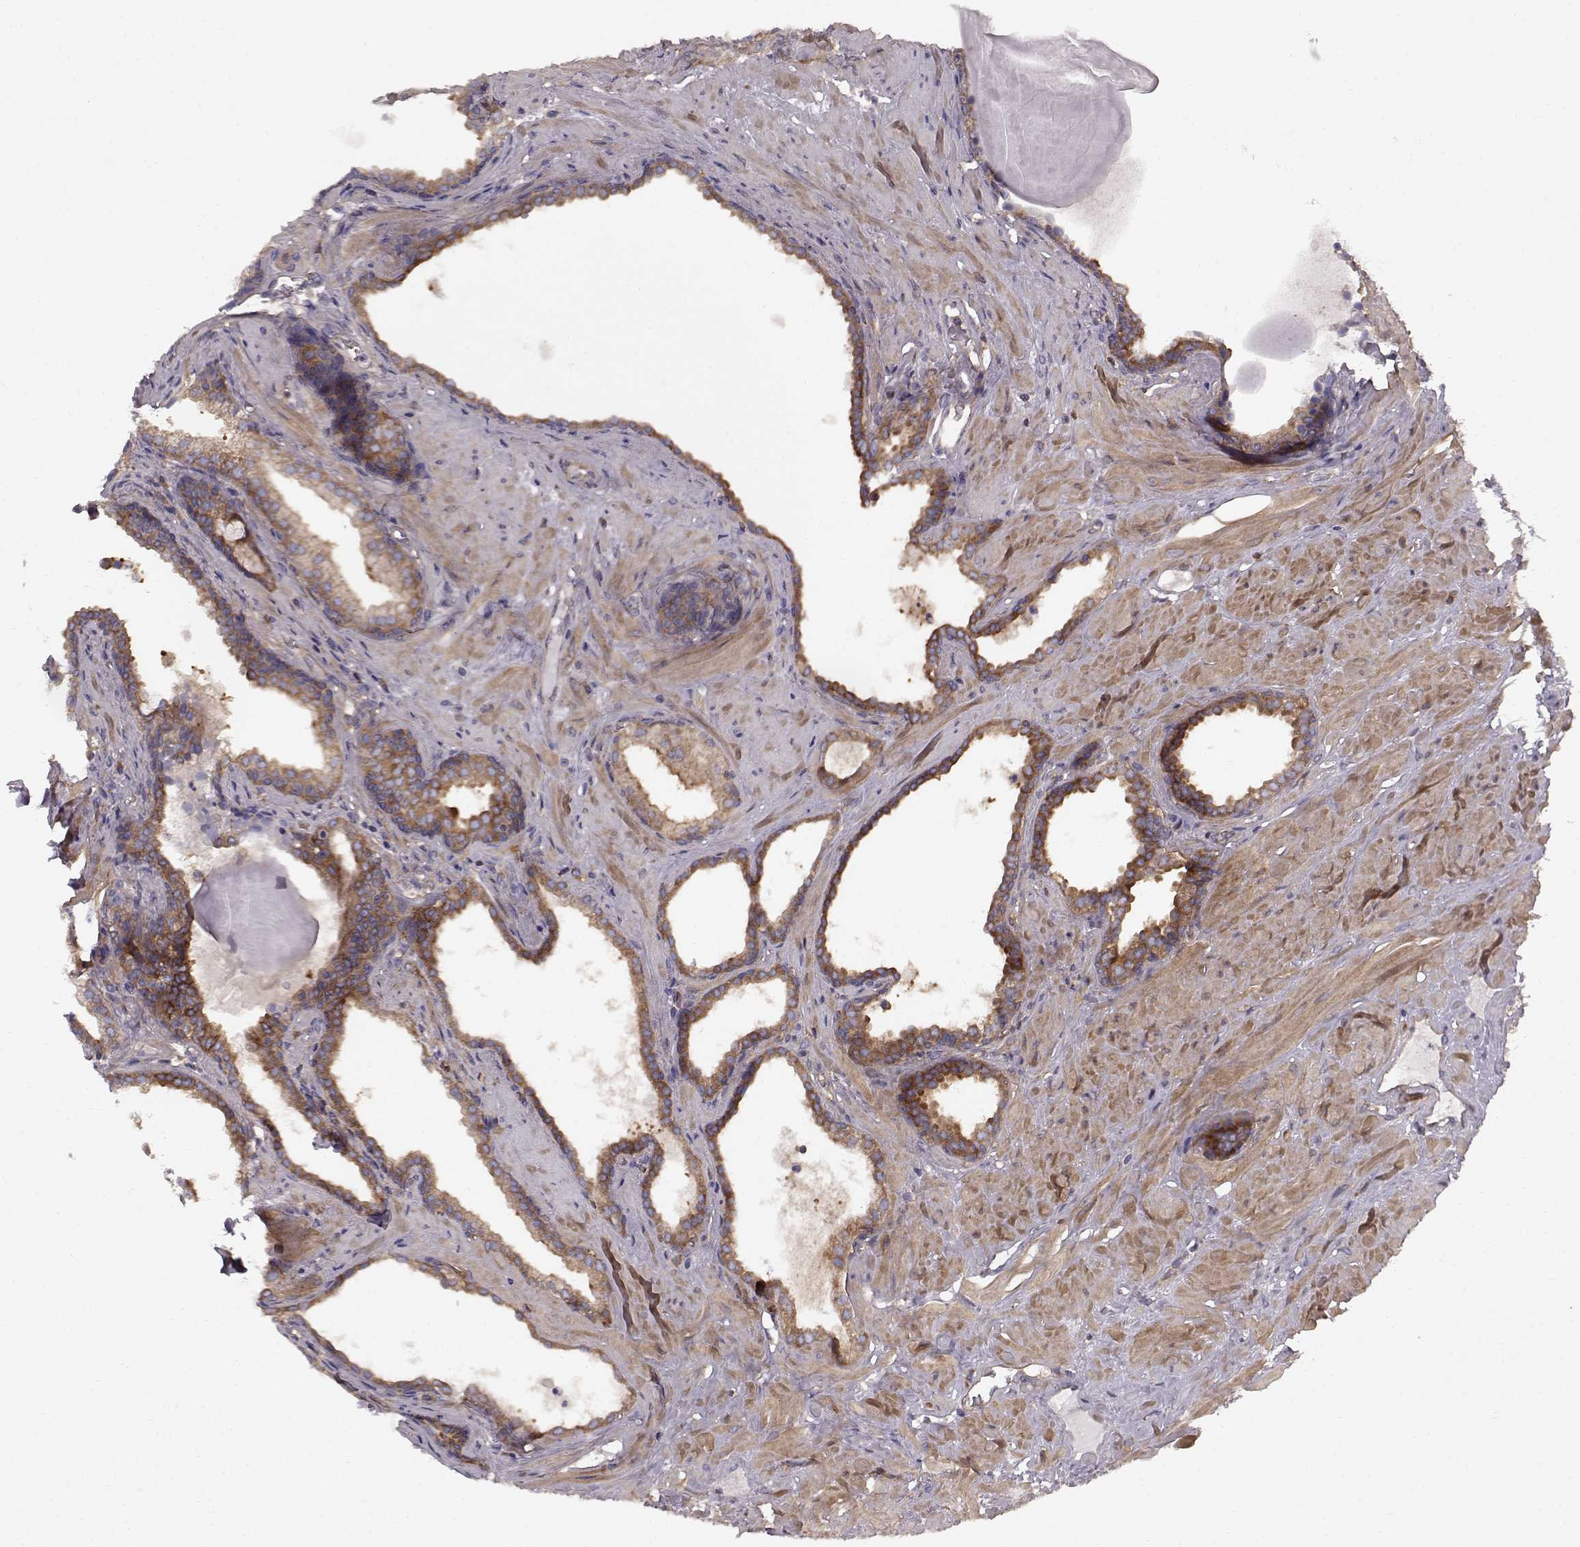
{"staining": {"intensity": "moderate", "quantity": "25%-75%", "location": "cytoplasmic/membranous"}, "tissue": "prostate", "cell_type": "Glandular cells", "image_type": "normal", "snomed": [{"axis": "morphology", "description": "Normal tissue, NOS"}, {"axis": "topography", "description": "Prostate"}], "caption": "Glandular cells reveal medium levels of moderate cytoplasmic/membranous positivity in approximately 25%-75% of cells in unremarkable human prostate. (Brightfield microscopy of DAB IHC at high magnification).", "gene": "RABGAP1", "patient": {"sex": "male", "age": 48}}